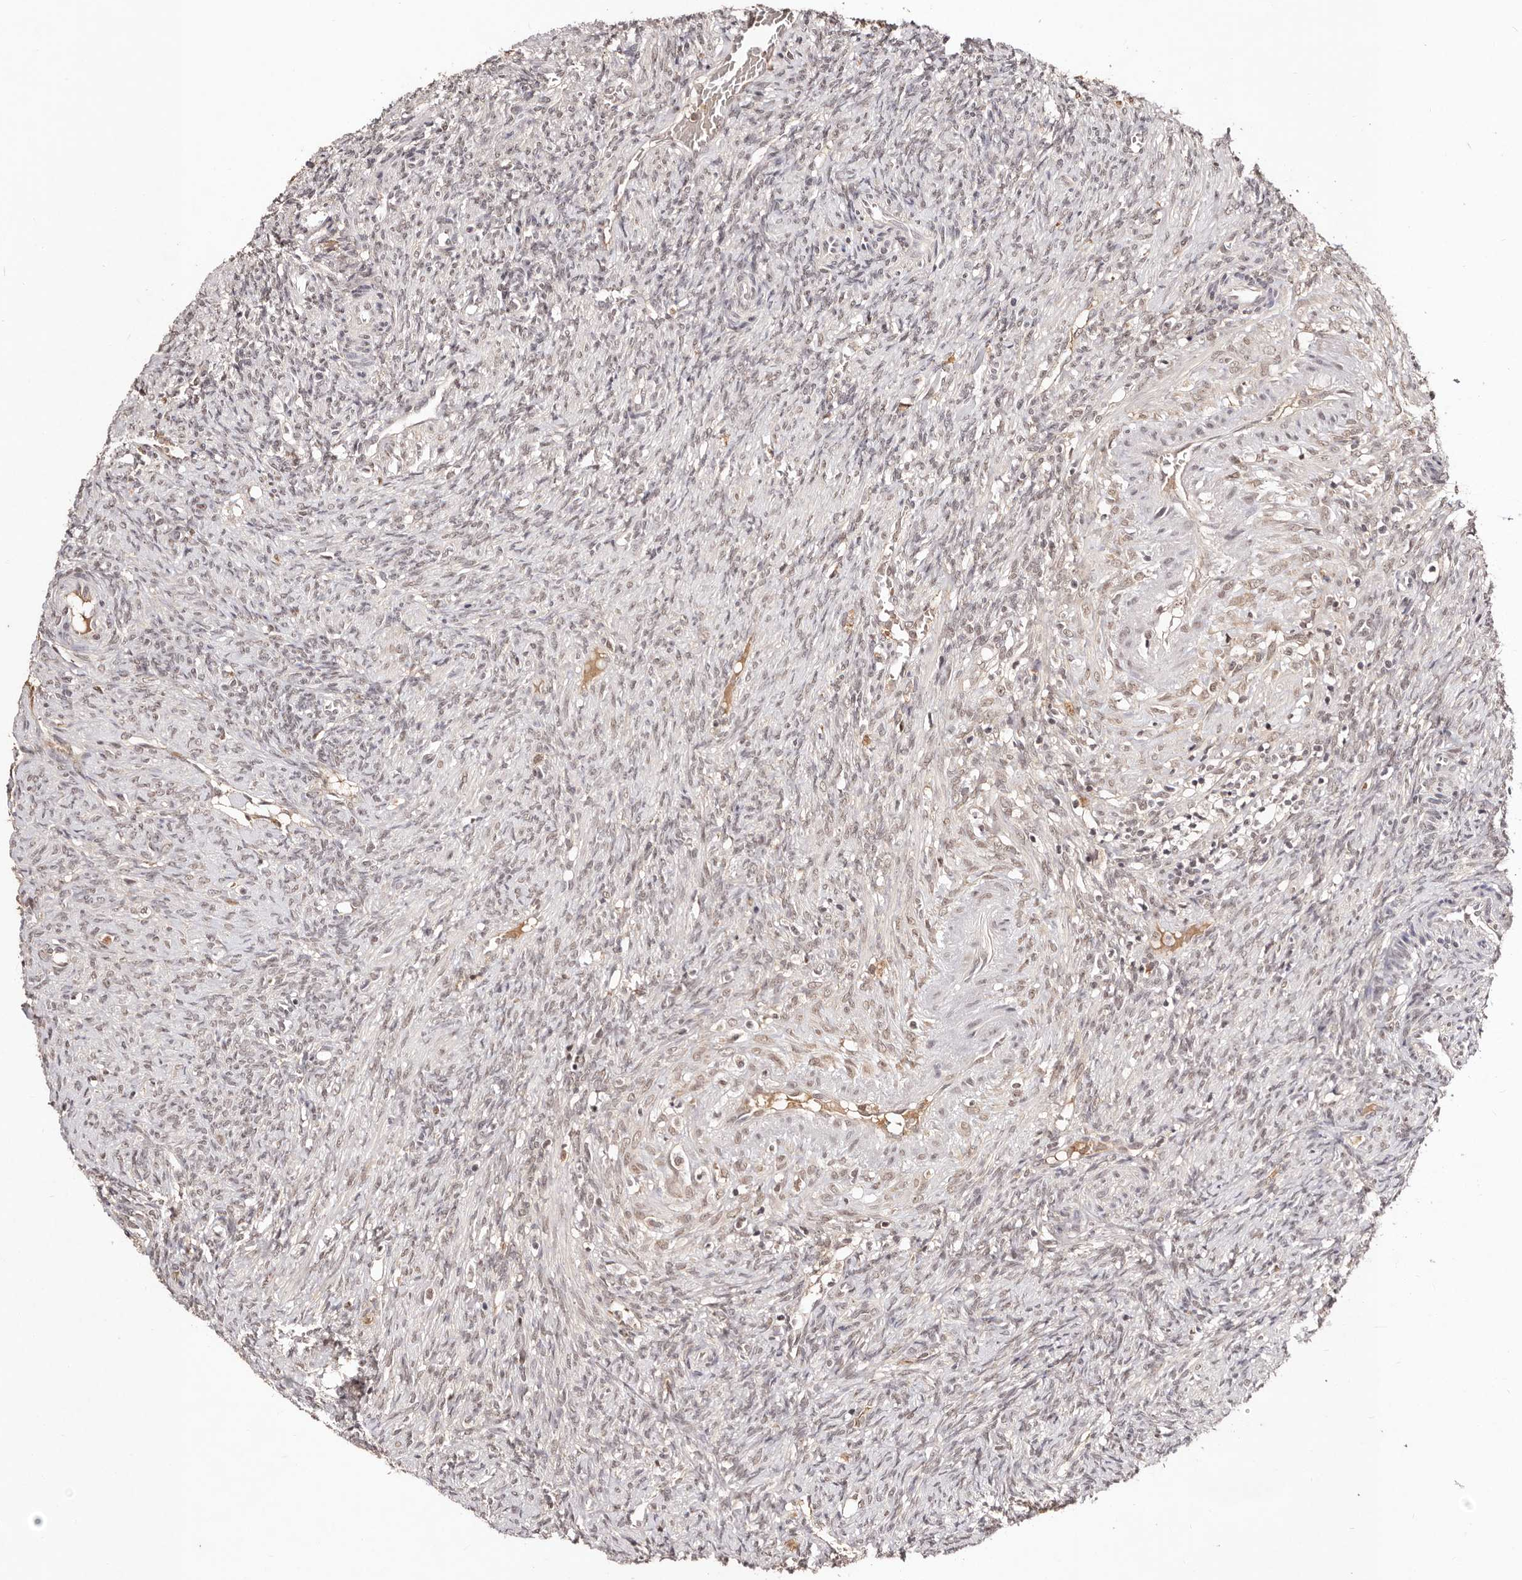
{"staining": {"intensity": "weak", "quantity": "<25%", "location": "nuclear"}, "tissue": "ovary", "cell_type": "Ovarian stroma cells", "image_type": "normal", "snomed": [{"axis": "morphology", "description": "Normal tissue, NOS"}, {"axis": "topography", "description": "Ovary"}], "caption": "Ovarian stroma cells show no significant protein staining in unremarkable ovary.", "gene": "BICRAL", "patient": {"sex": "female", "age": 41}}